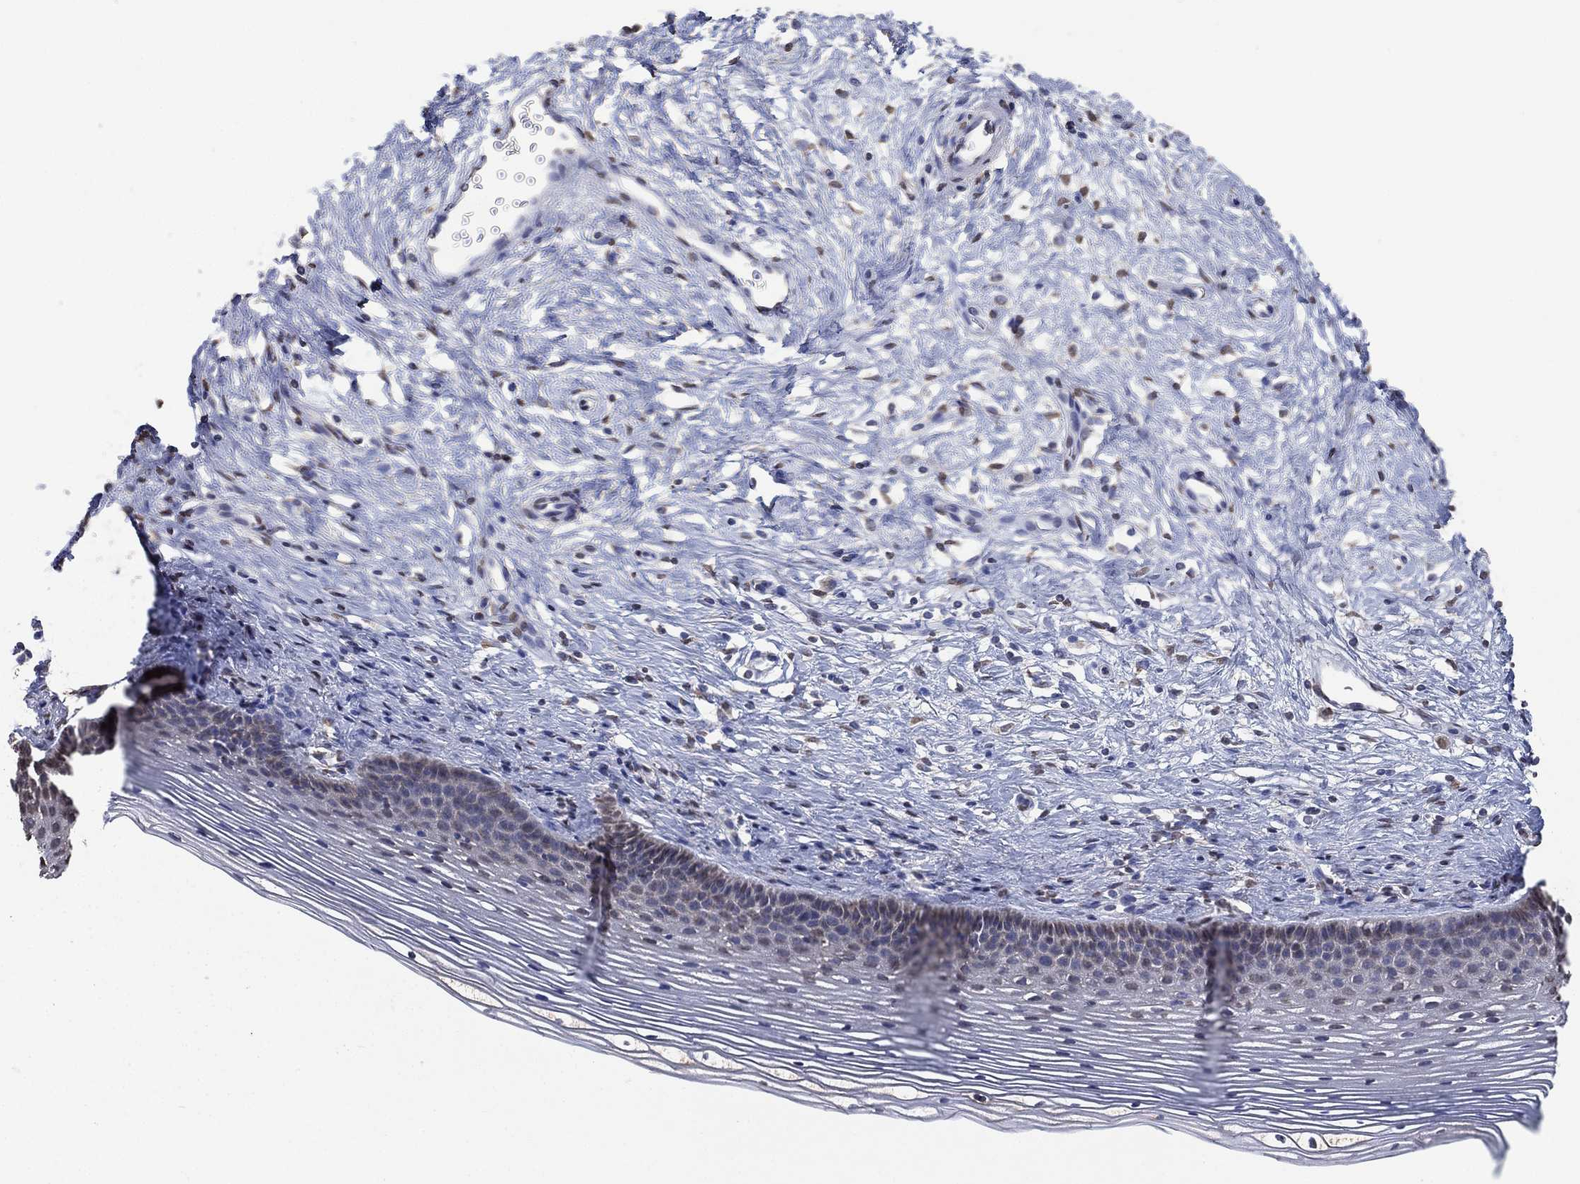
{"staining": {"intensity": "negative", "quantity": "none", "location": "none"}, "tissue": "cervix", "cell_type": "Squamous epithelial cells", "image_type": "normal", "snomed": [{"axis": "morphology", "description": "Normal tissue, NOS"}, {"axis": "topography", "description": "Cervix"}], "caption": "Protein analysis of normal cervix exhibits no significant expression in squamous epithelial cells.", "gene": "ALDH7A1", "patient": {"sex": "female", "age": 39}}